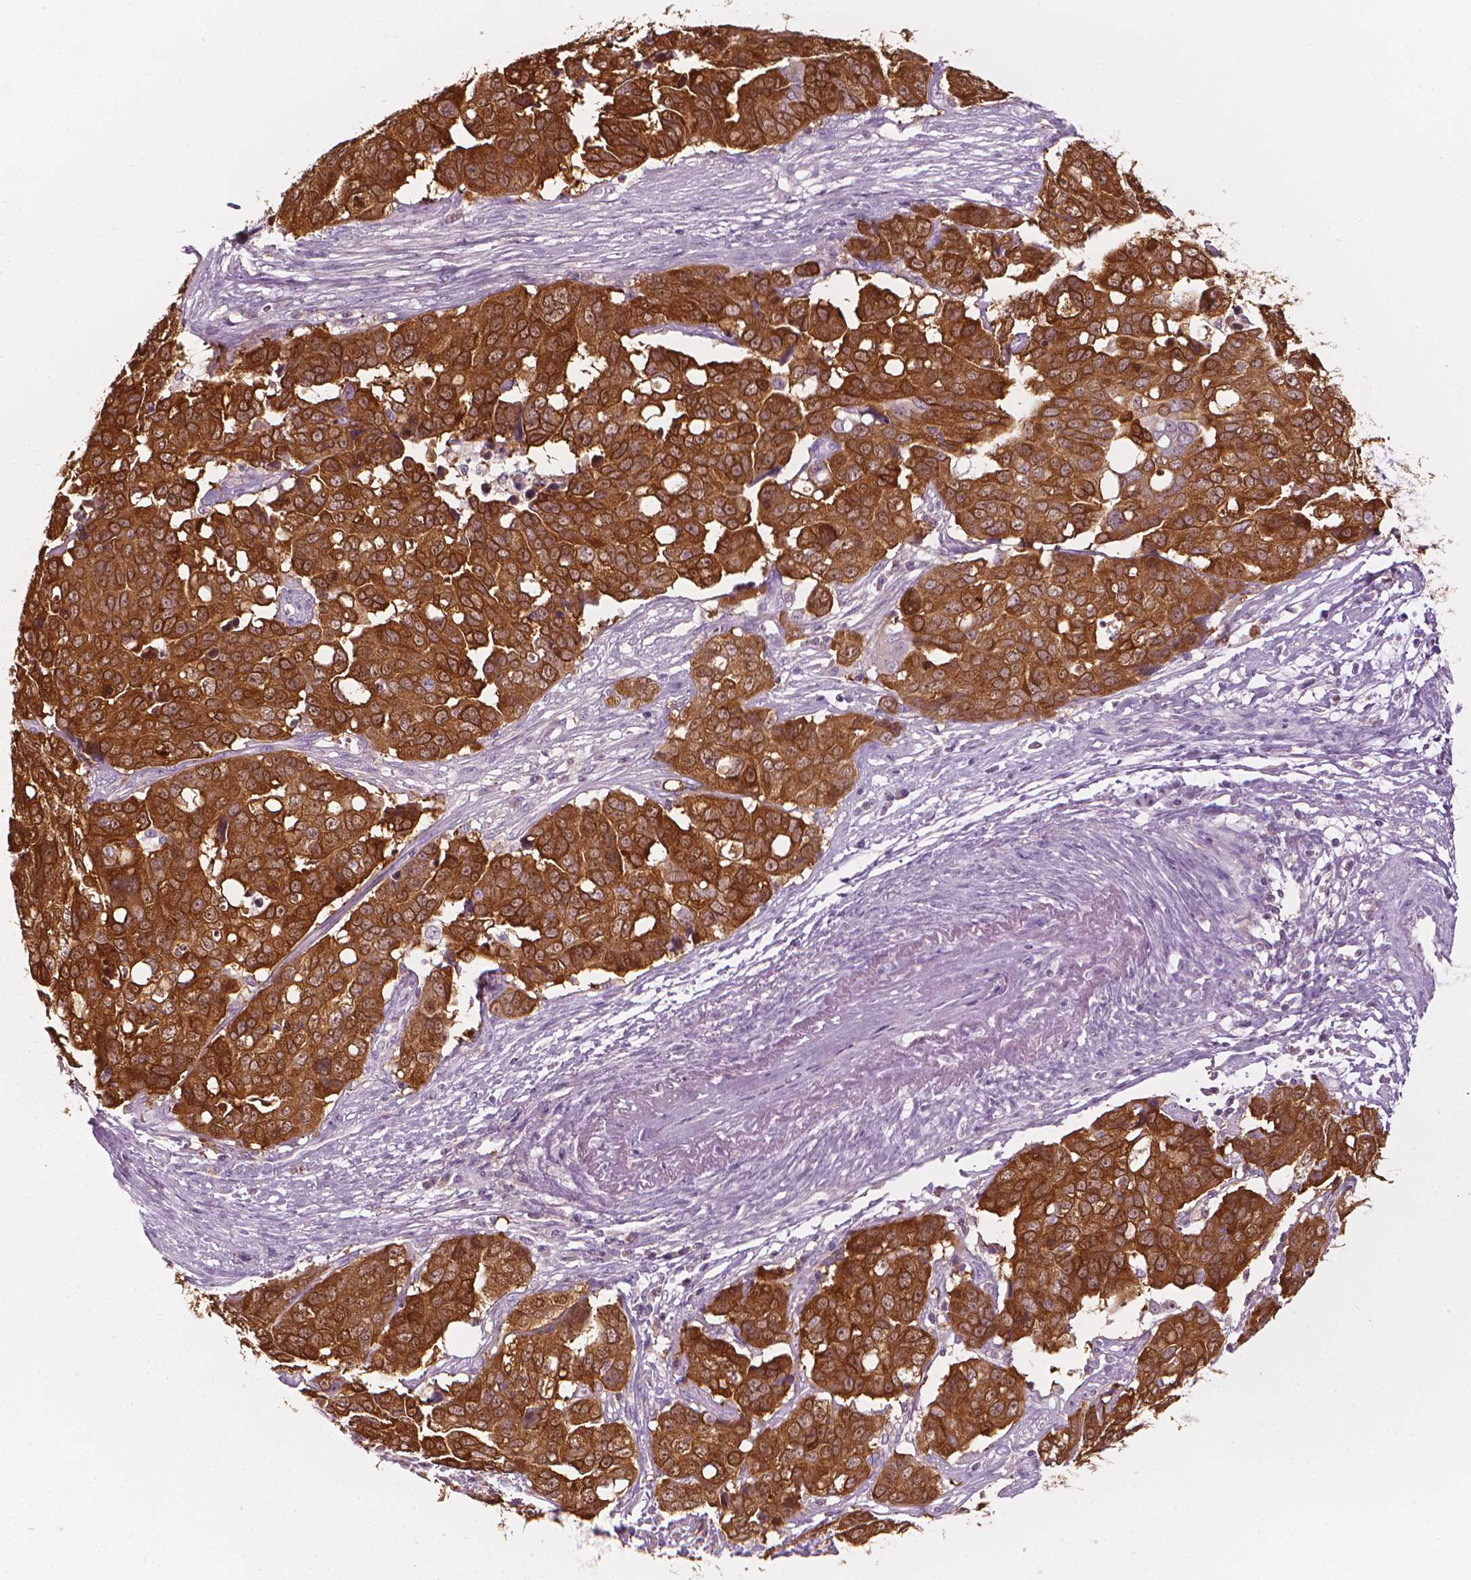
{"staining": {"intensity": "strong", "quantity": ">75%", "location": "cytoplasmic/membranous"}, "tissue": "ovarian cancer", "cell_type": "Tumor cells", "image_type": "cancer", "snomed": [{"axis": "morphology", "description": "Carcinoma, endometroid"}, {"axis": "topography", "description": "Ovary"}], "caption": "Endometroid carcinoma (ovarian) stained for a protein (brown) displays strong cytoplasmic/membranous positive expression in about >75% of tumor cells.", "gene": "SHMT1", "patient": {"sex": "female", "age": 78}}